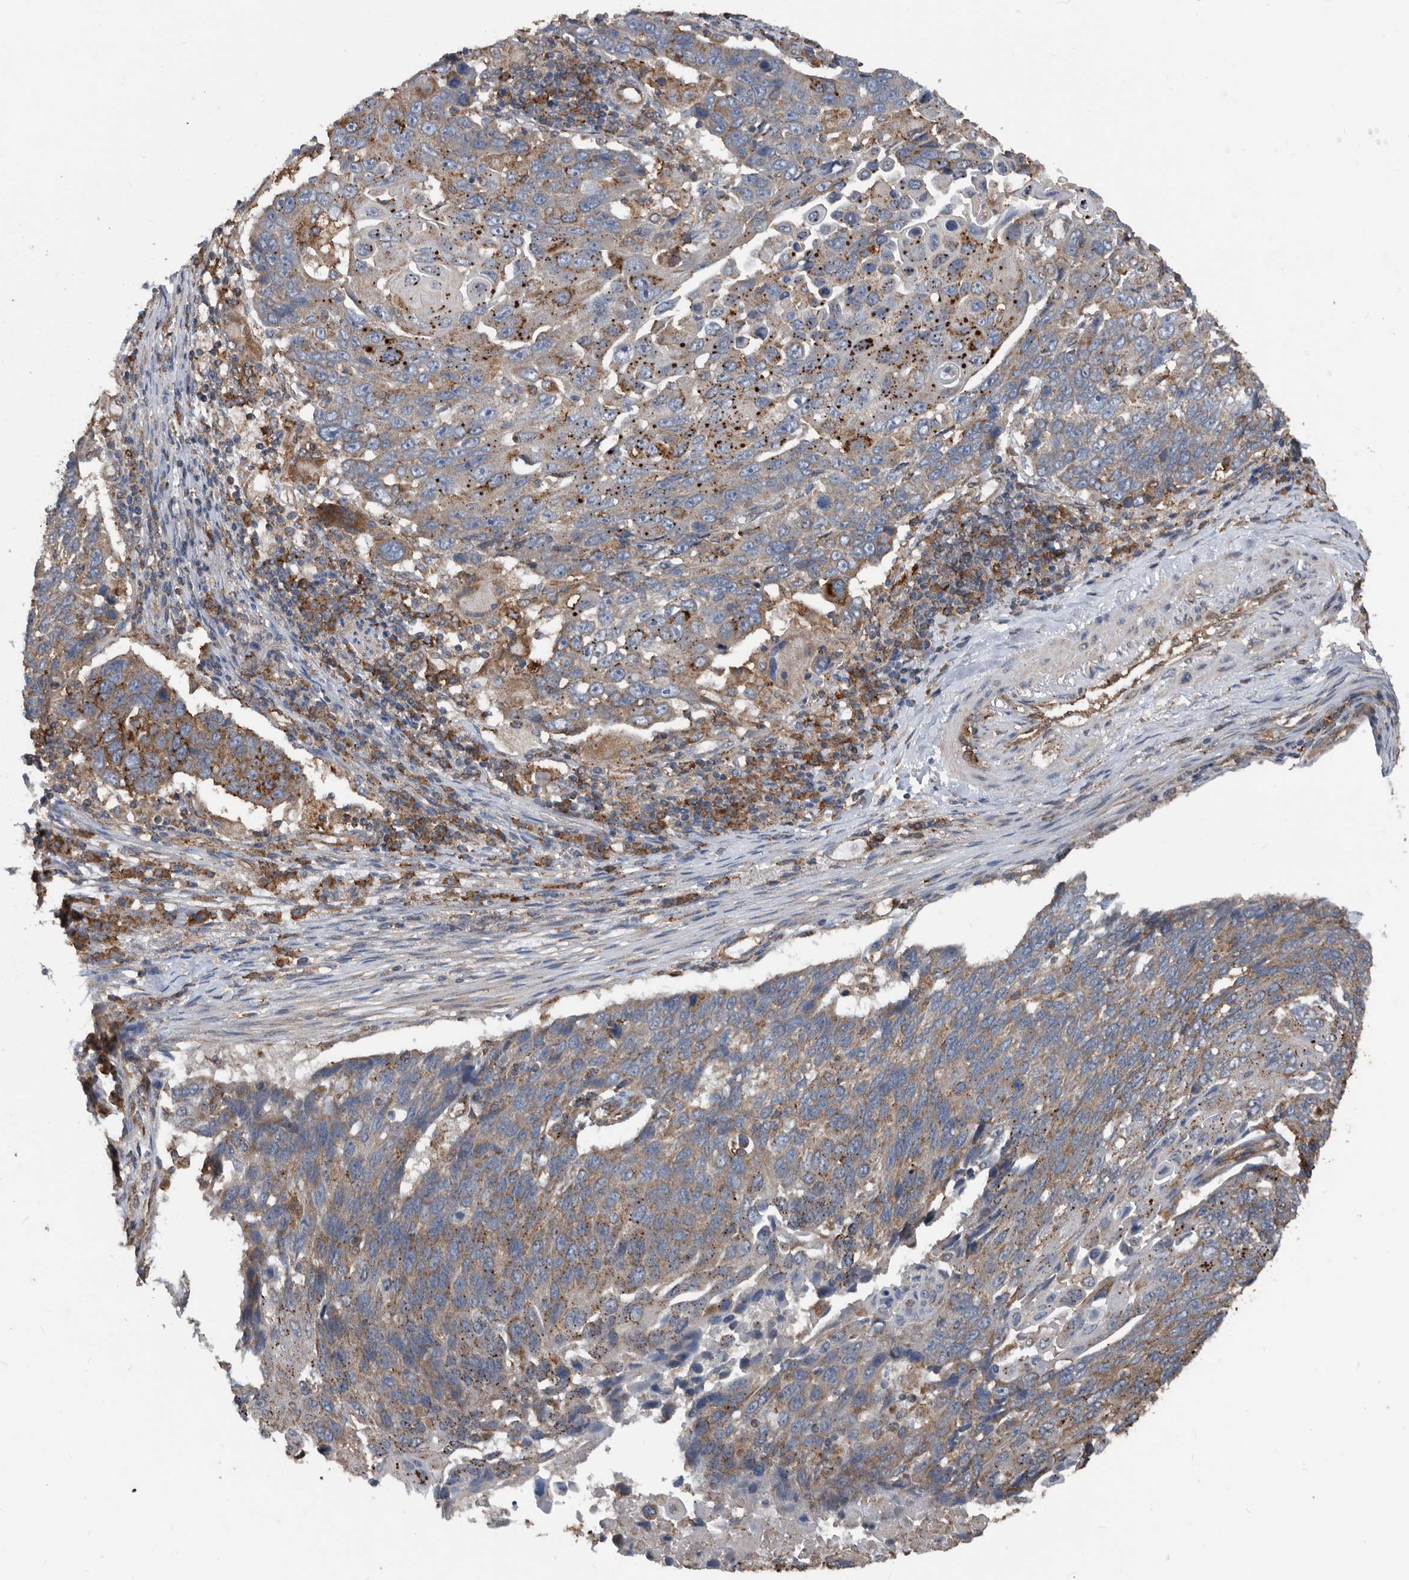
{"staining": {"intensity": "moderate", "quantity": ">75%", "location": "cytoplasmic/membranous"}, "tissue": "lung cancer", "cell_type": "Tumor cells", "image_type": "cancer", "snomed": [{"axis": "morphology", "description": "Squamous cell carcinoma, NOS"}, {"axis": "topography", "description": "Lung"}], "caption": "Tumor cells display moderate cytoplasmic/membranous positivity in about >75% of cells in lung cancer (squamous cell carcinoma). (DAB (3,3'-diaminobenzidine) = brown stain, brightfield microscopy at high magnification).", "gene": "AFAP1", "patient": {"sex": "male", "age": 66}}